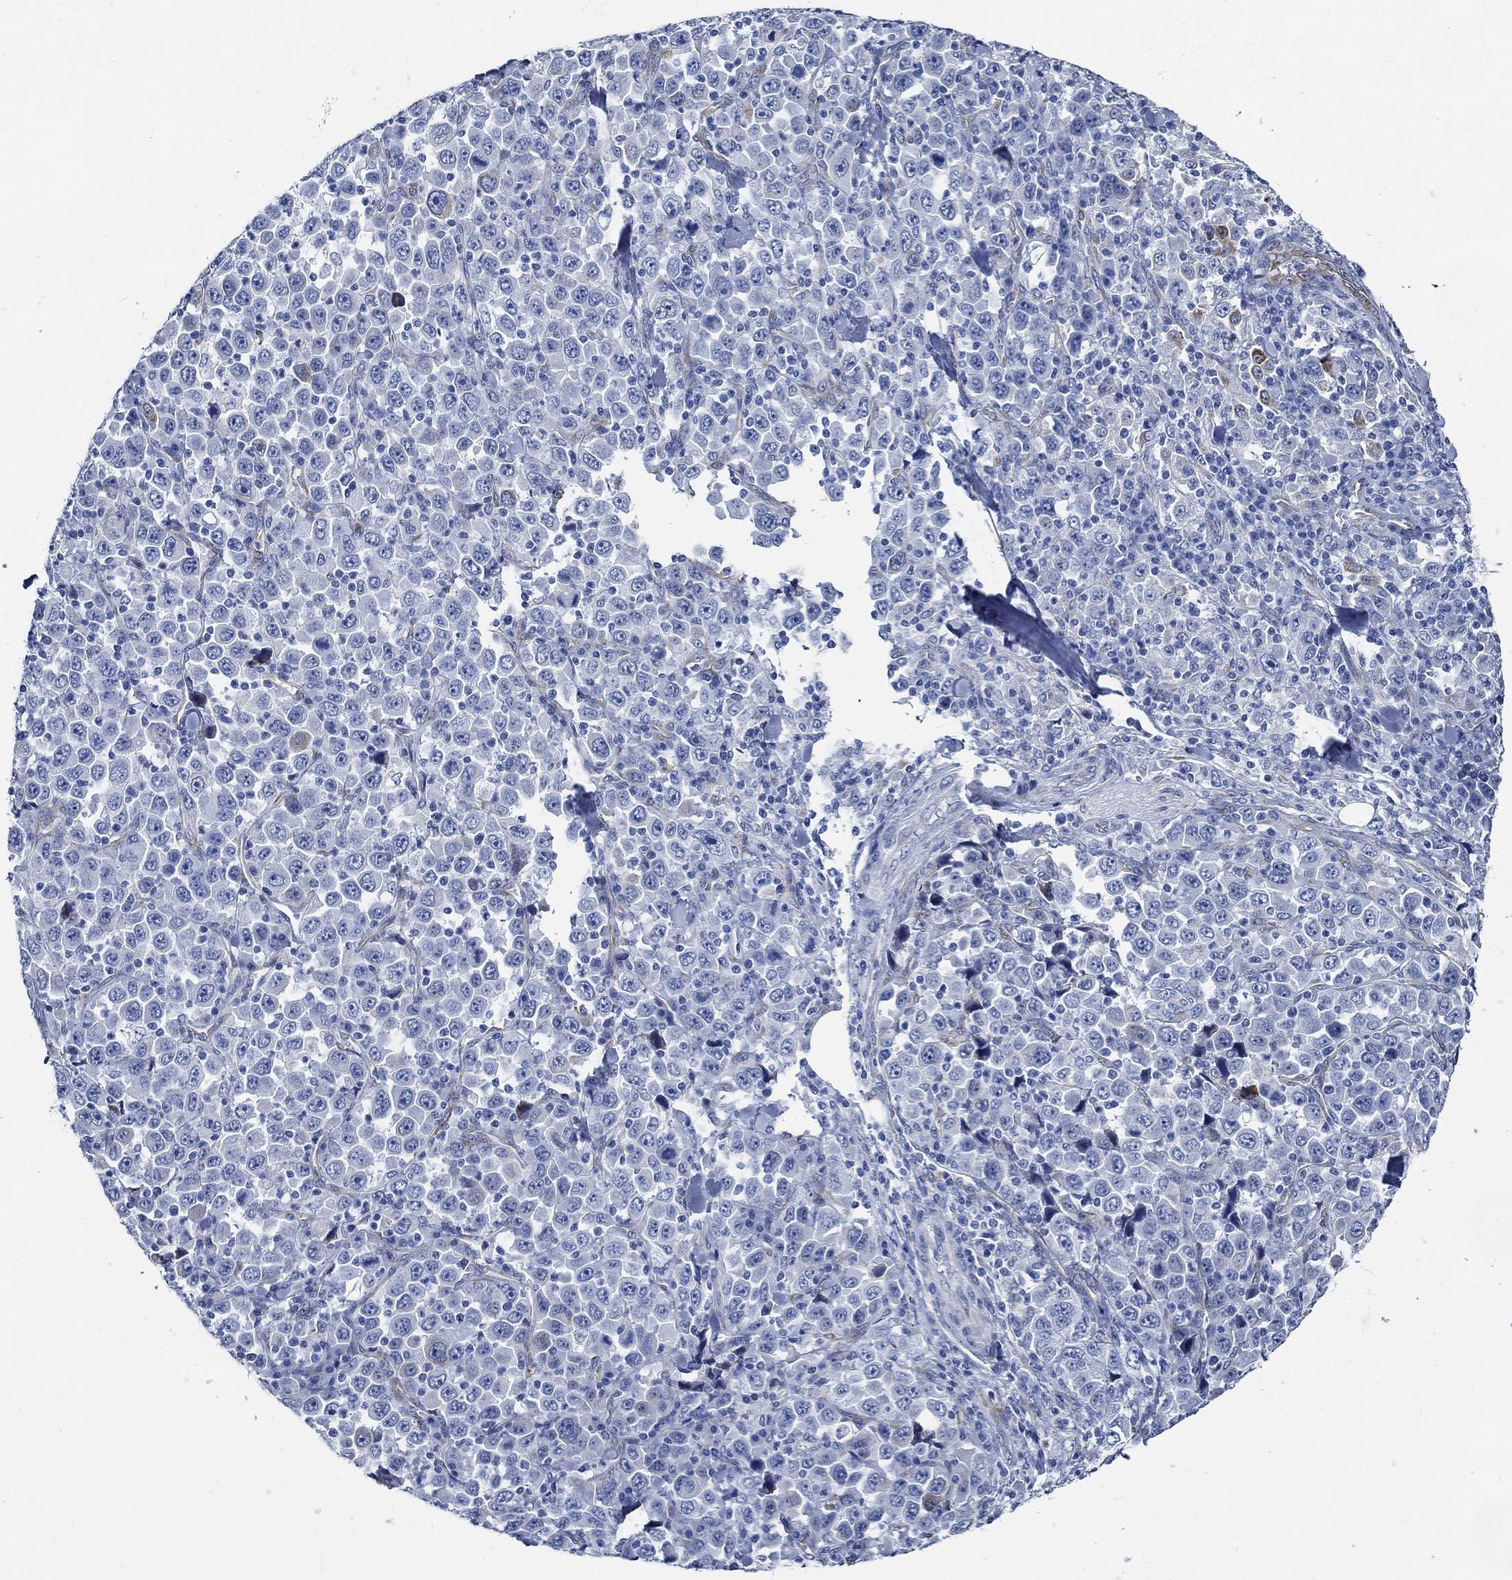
{"staining": {"intensity": "weak", "quantity": "<25%", "location": "cytoplasmic/membranous"}, "tissue": "stomach cancer", "cell_type": "Tumor cells", "image_type": "cancer", "snomed": [{"axis": "morphology", "description": "Normal tissue, NOS"}, {"axis": "morphology", "description": "Adenocarcinoma, NOS"}, {"axis": "topography", "description": "Stomach, upper"}, {"axis": "topography", "description": "Stomach"}], "caption": "Immunohistochemistry of stomach cancer demonstrates no positivity in tumor cells.", "gene": "HECW2", "patient": {"sex": "male", "age": 59}}